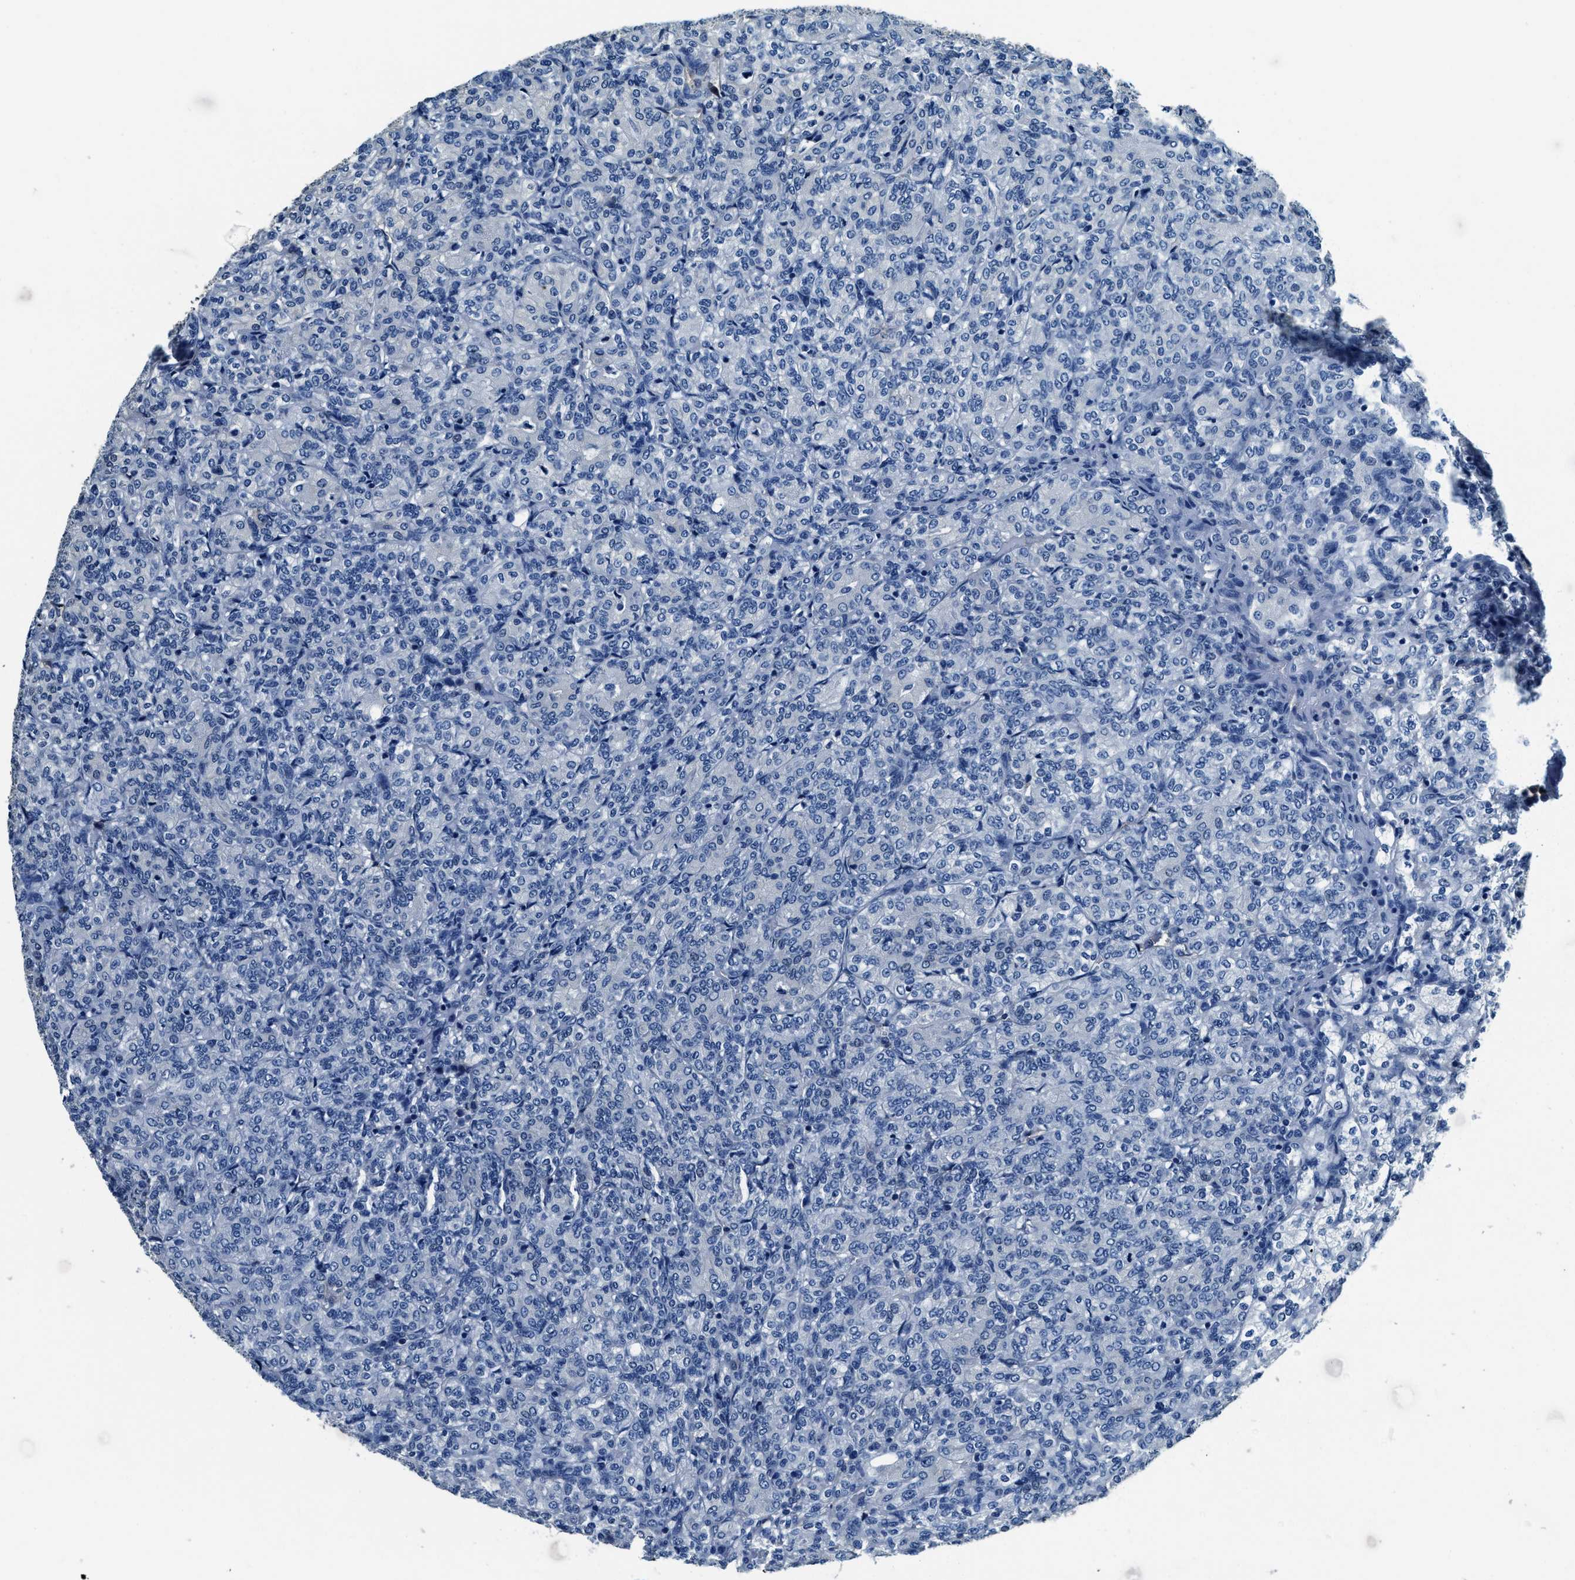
{"staining": {"intensity": "negative", "quantity": "none", "location": "none"}, "tissue": "renal cancer", "cell_type": "Tumor cells", "image_type": "cancer", "snomed": [{"axis": "morphology", "description": "Adenocarcinoma, NOS"}, {"axis": "topography", "description": "Kidney"}], "caption": "An immunohistochemistry (IHC) image of renal cancer (adenocarcinoma) is shown. There is no staining in tumor cells of renal cancer (adenocarcinoma).", "gene": "TMEM186", "patient": {"sex": "male", "age": 77}}